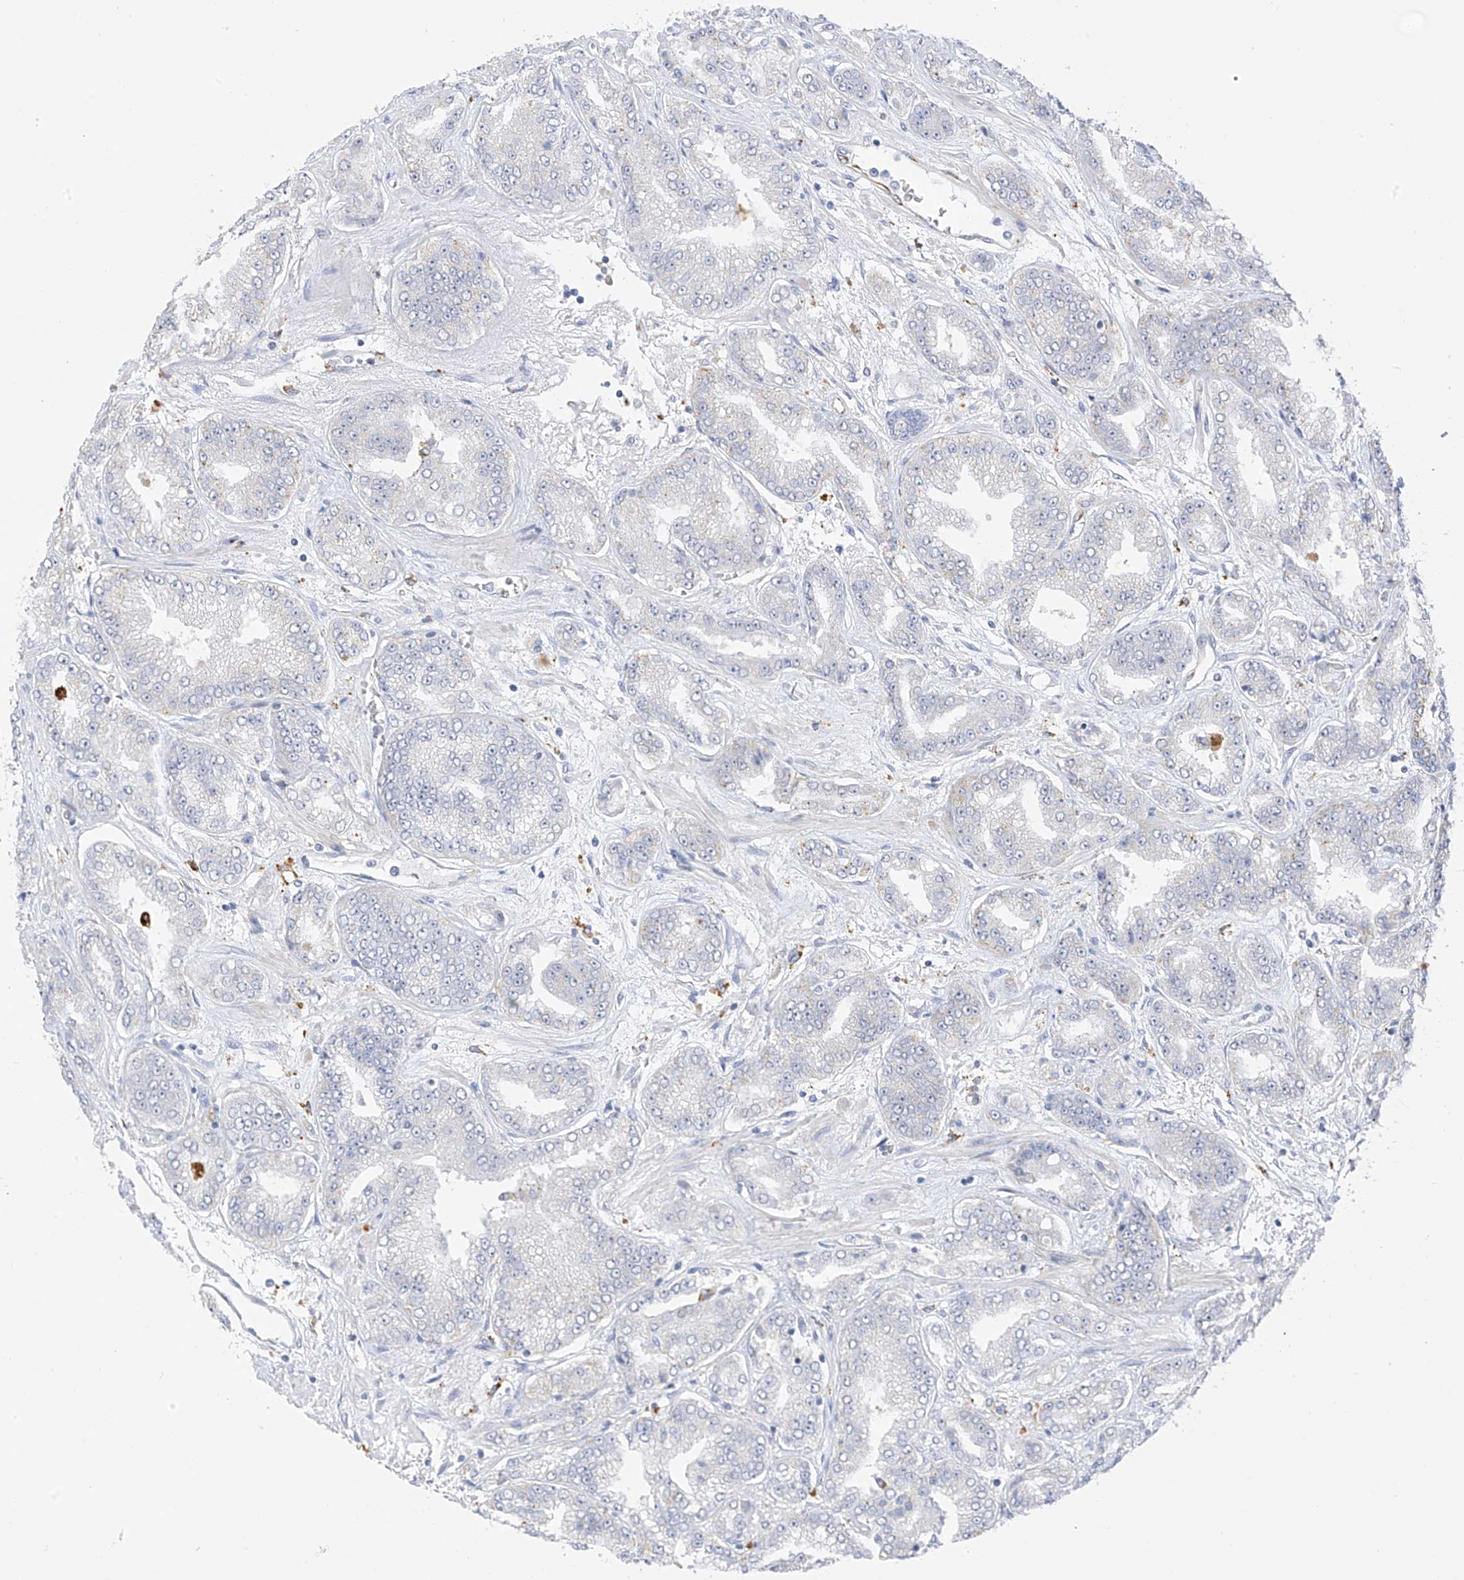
{"staining": {"intensity": "negative", "quantity": "none", "location": "none"}, "tissue": "prostate cancer", "cell_type": "Tumor cells", "image_type": "cancer", "snomed": [{"axis": "morphology", "description": "Adenocarcinoma, High grade"}, {"axis": "topography", "description": "Prostate"}], "caption": "IHC of prostate cancer (adenocarcinoma (high-grade)) shows no positivity in tumor cells.", "gene": "HS6ST2", "patient": {"sex": "male", "age": 71}}